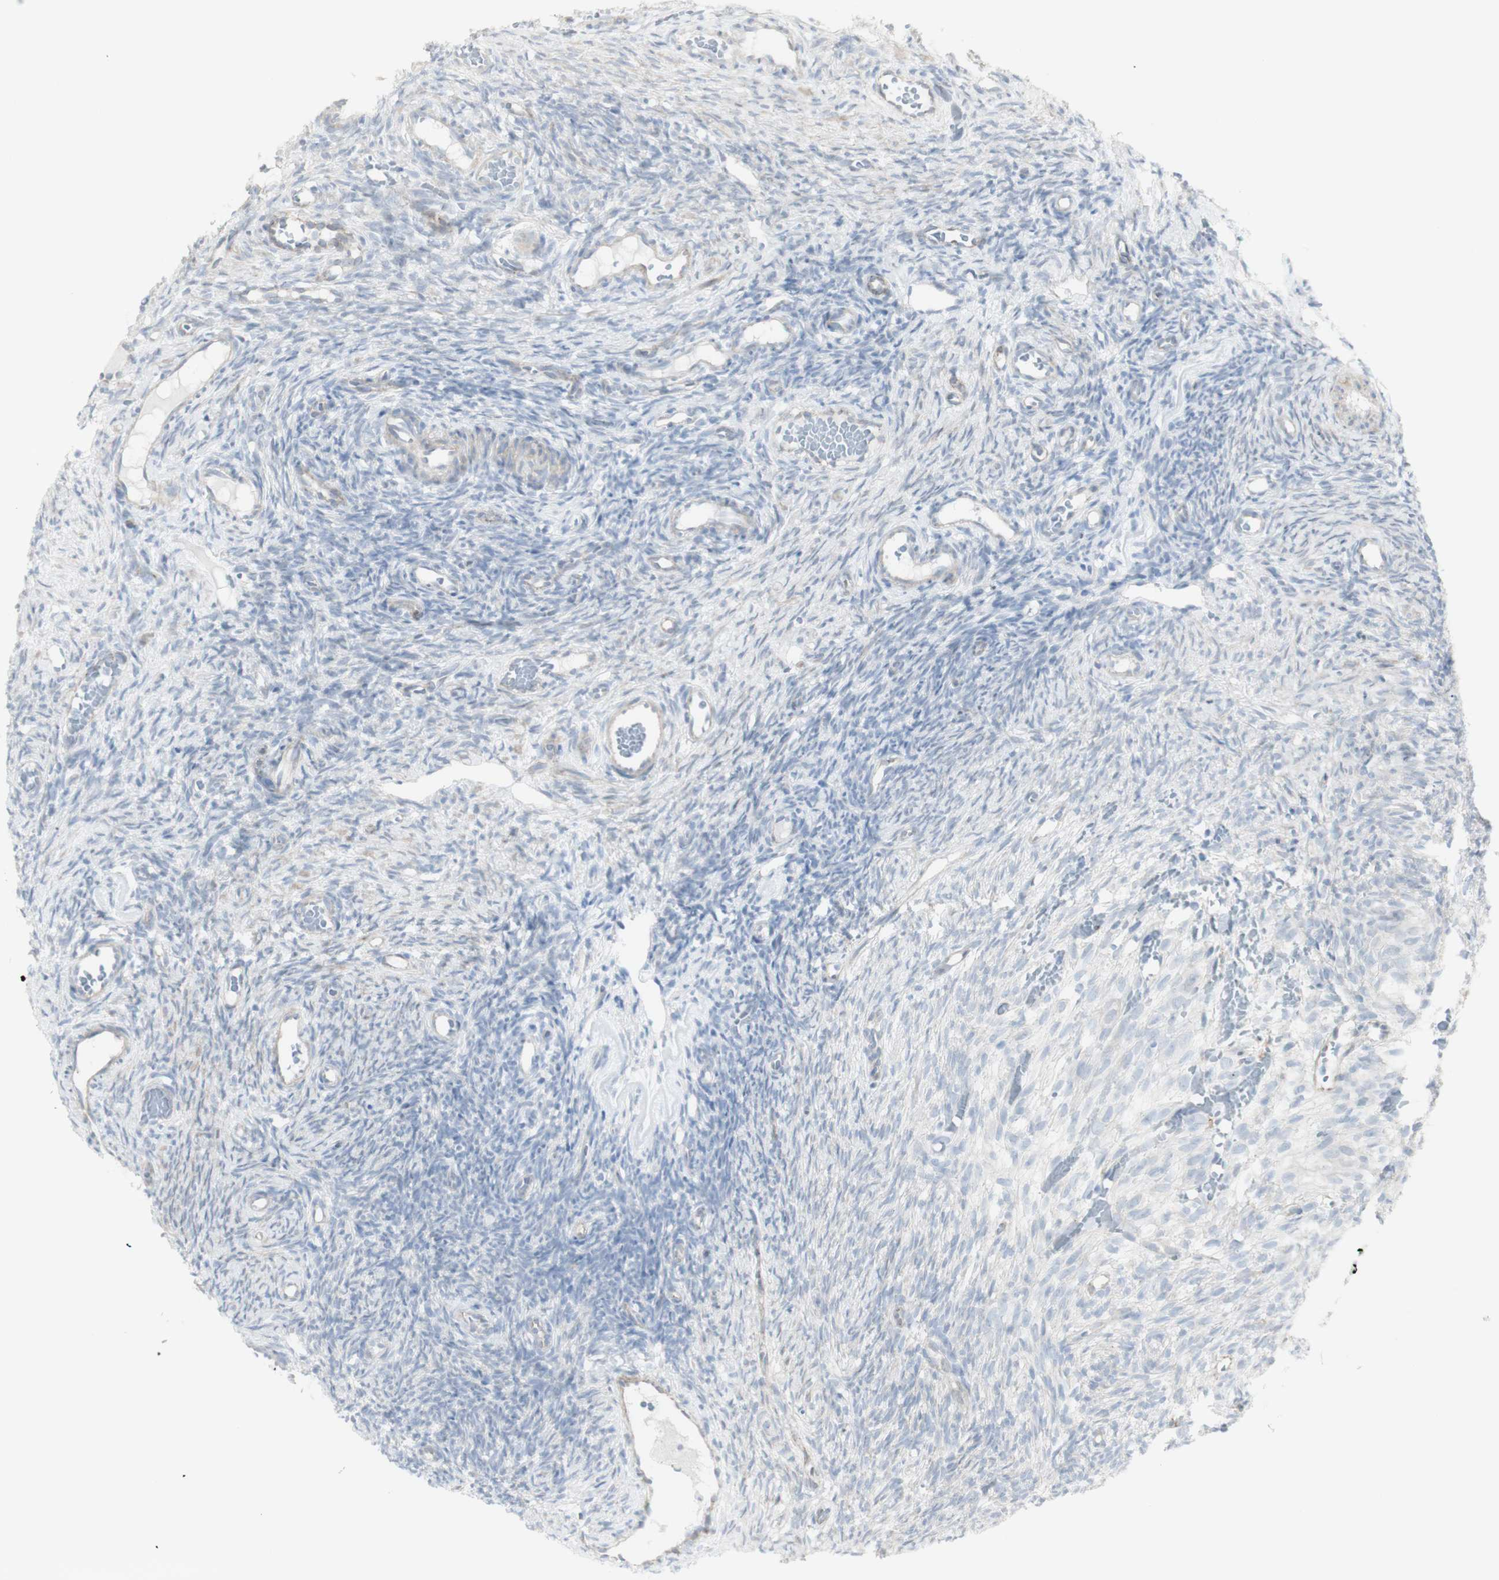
{"staining": {"intensity": "negative", "quantity": "none", "location": "none"}, "tissue": "ovary", "cell_type": "Ovarian stroma cells", "image_type": "normal", "snomed": [{"axis": "morphology", "description": "Normal tissue, NOS"}, {"axis": "topography", "description": "Ovary"}], "caption": "Micrograph shows no significant protein staining in ovarian stroma cells of normal ovary. The staining is performed using DAB (3,3'-diaminobenzidine) brown chromogen with nuclei counter-stained in using hematoxylin.", "gene": "NDST4", "patient": {"sex": "female", "age": 35}}